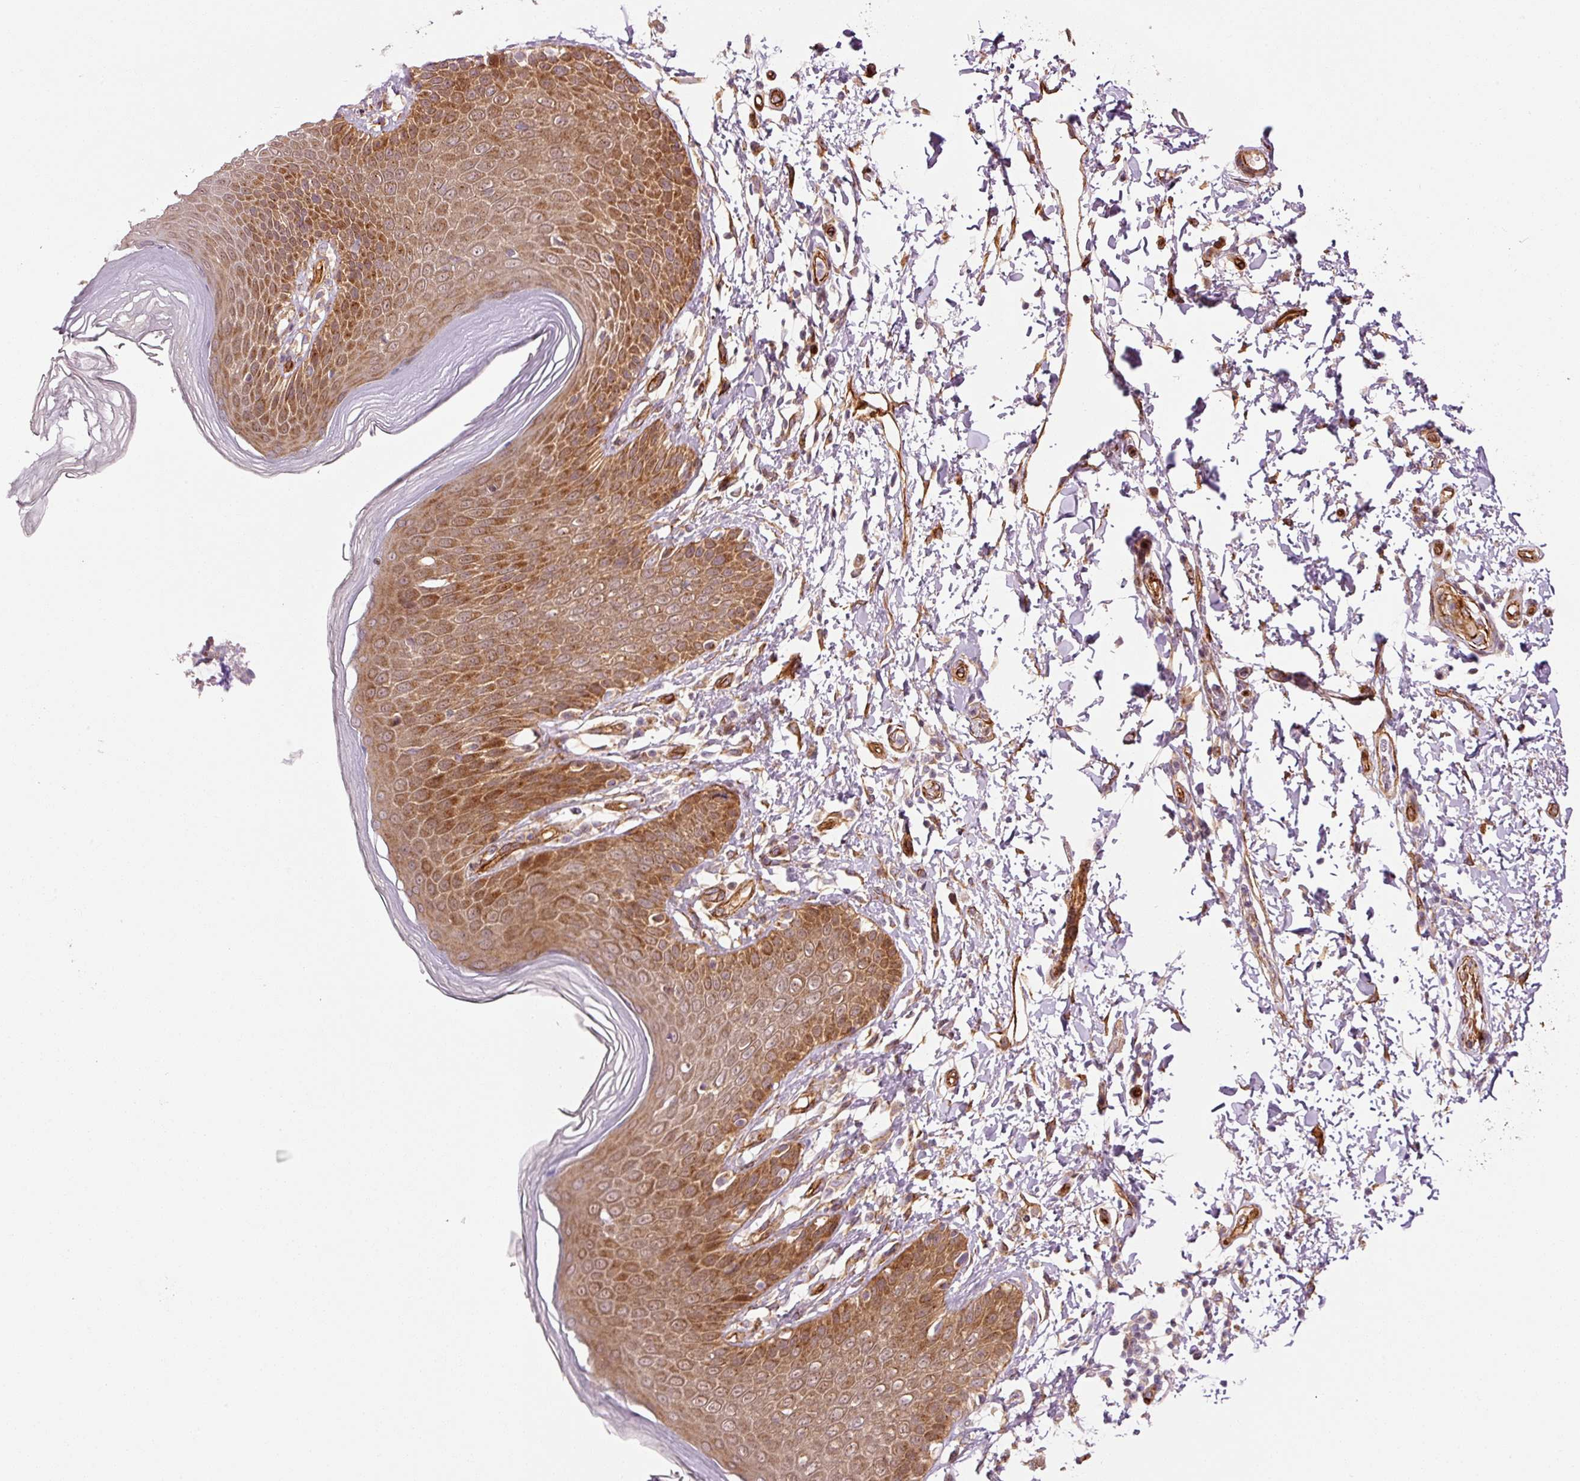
{"staining": {"intensity": "strong", "quantity": ">75%", "location": "cytoplasmic/membranous"}, "tissue": "skin", "cell_type": "Epidermal cells", "image_type": "normal", "snomed": [{"axis": "morphology", "description": "Normal tissue, NOS"}, {"axis": "topography", "description": "Peripheral nerve tissue"}], "caption": "Immunohistochemistry (IHC) (DAB (3,3'-diaminobenzidine)) staining of benign skin demonstrates strong cytoplasmic/membranous protein positivity in about >75% of epidermal cells. The staining is performed using DAB (3,3'-diaminobenzidine) brown chromogen to label protein expression. The nuclei are counter-stained blue using hematoxylin.", "gene": "LIMK2", "patient": {"sex": "male", "age": 51}}